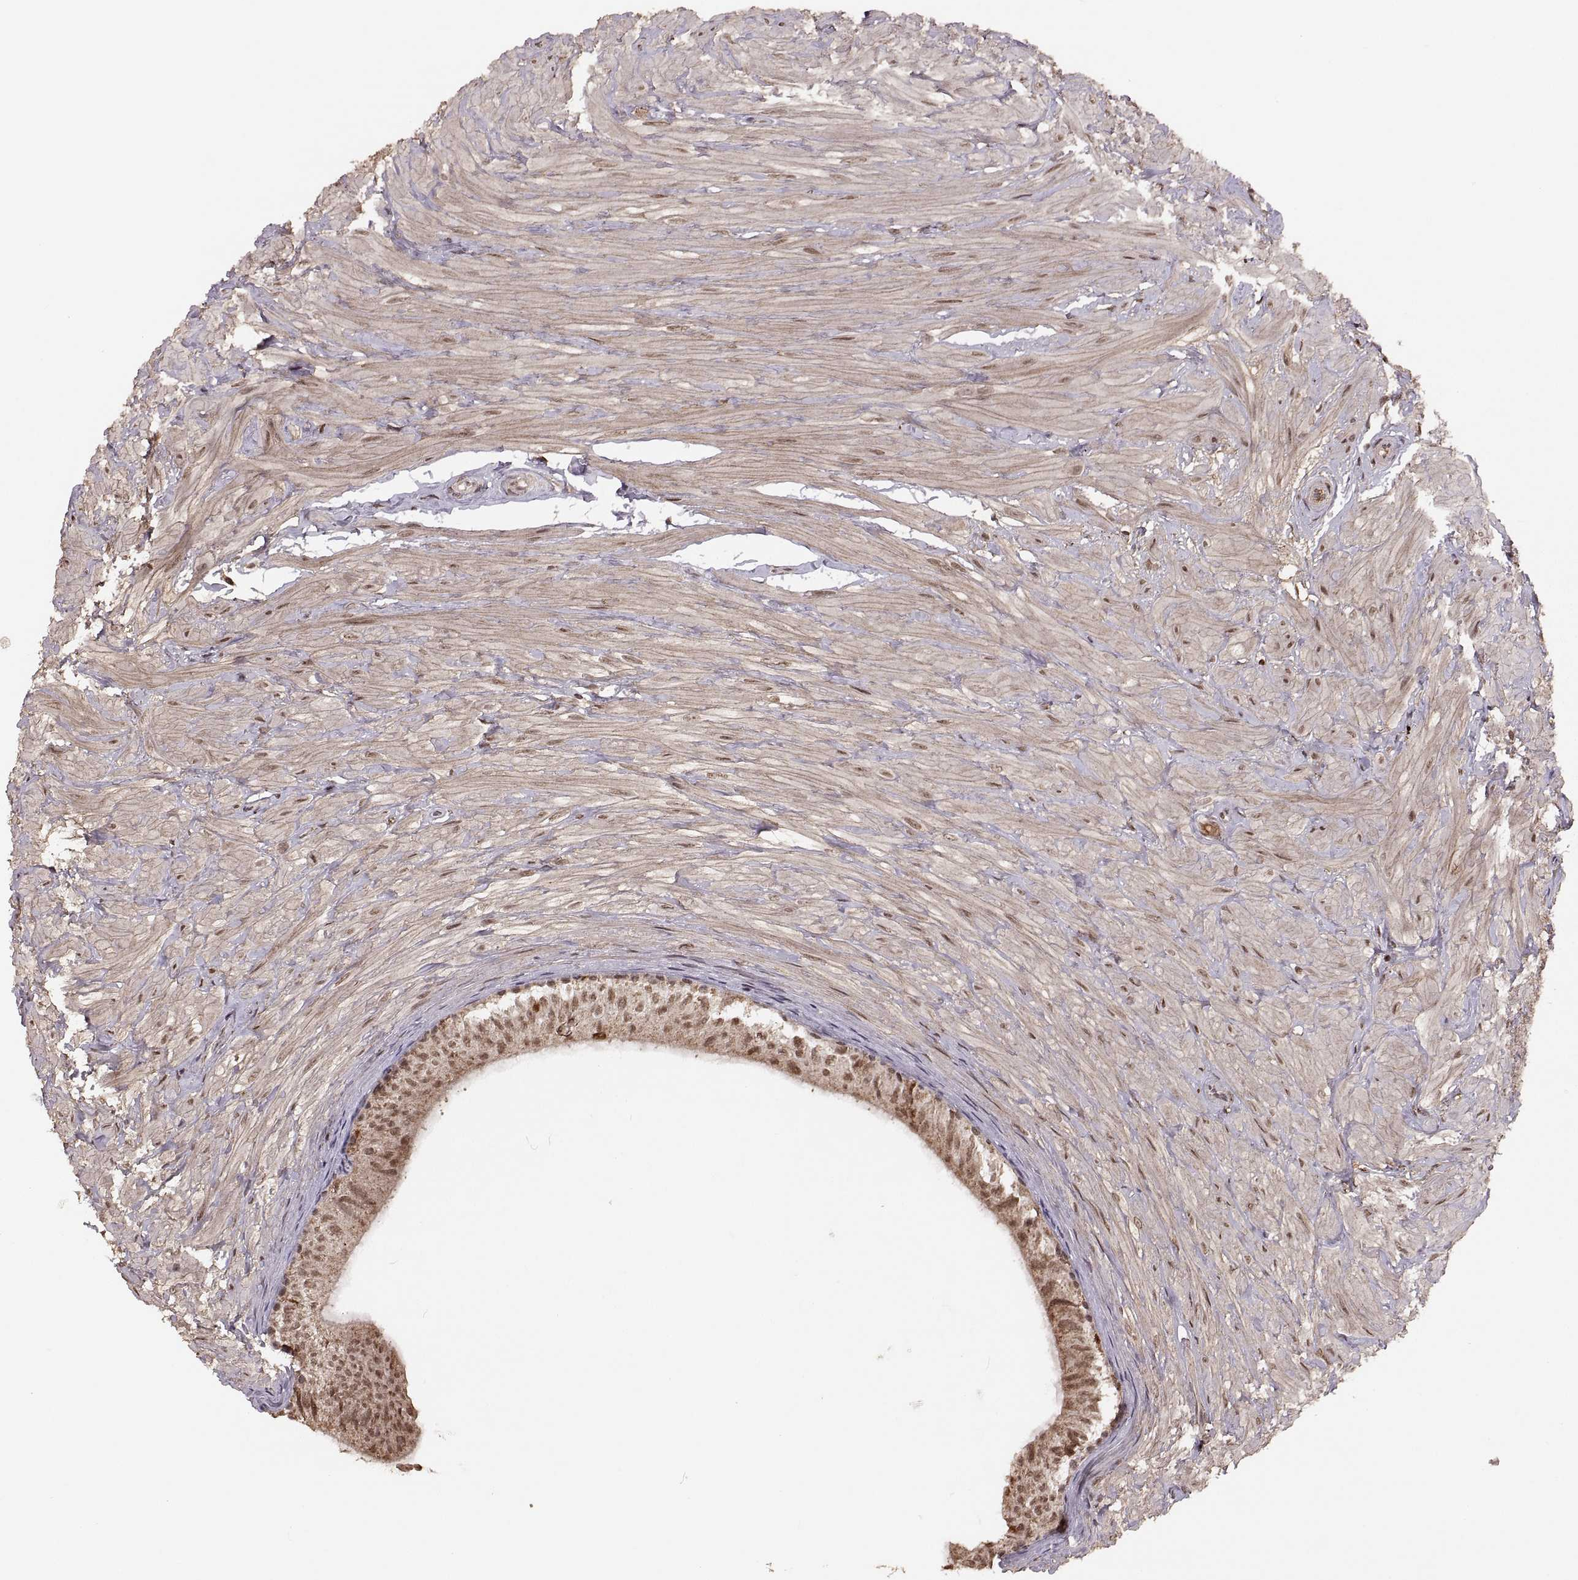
{"staining": {"intensity": "moderate", "quantity": ">75%", "location": "cytoplasmic/membranous,nuclear"}, "tissue": "epididymis", "cell_type": "Glandular cells", "image_type": "normal", "snomed": [{"axis": "morphology", "description": "Normal tissue, NOS"}, {"axis": "topography", "description": "Epididymis"}], "caption": "Epididymis stained for a protein (brown) shows moderate cytoplasmic/membranous,nuclear positive staining in approximately >75% of glandular cells.", "gene": "RFT1", "patient": {"sex": "male", "age": 32}}